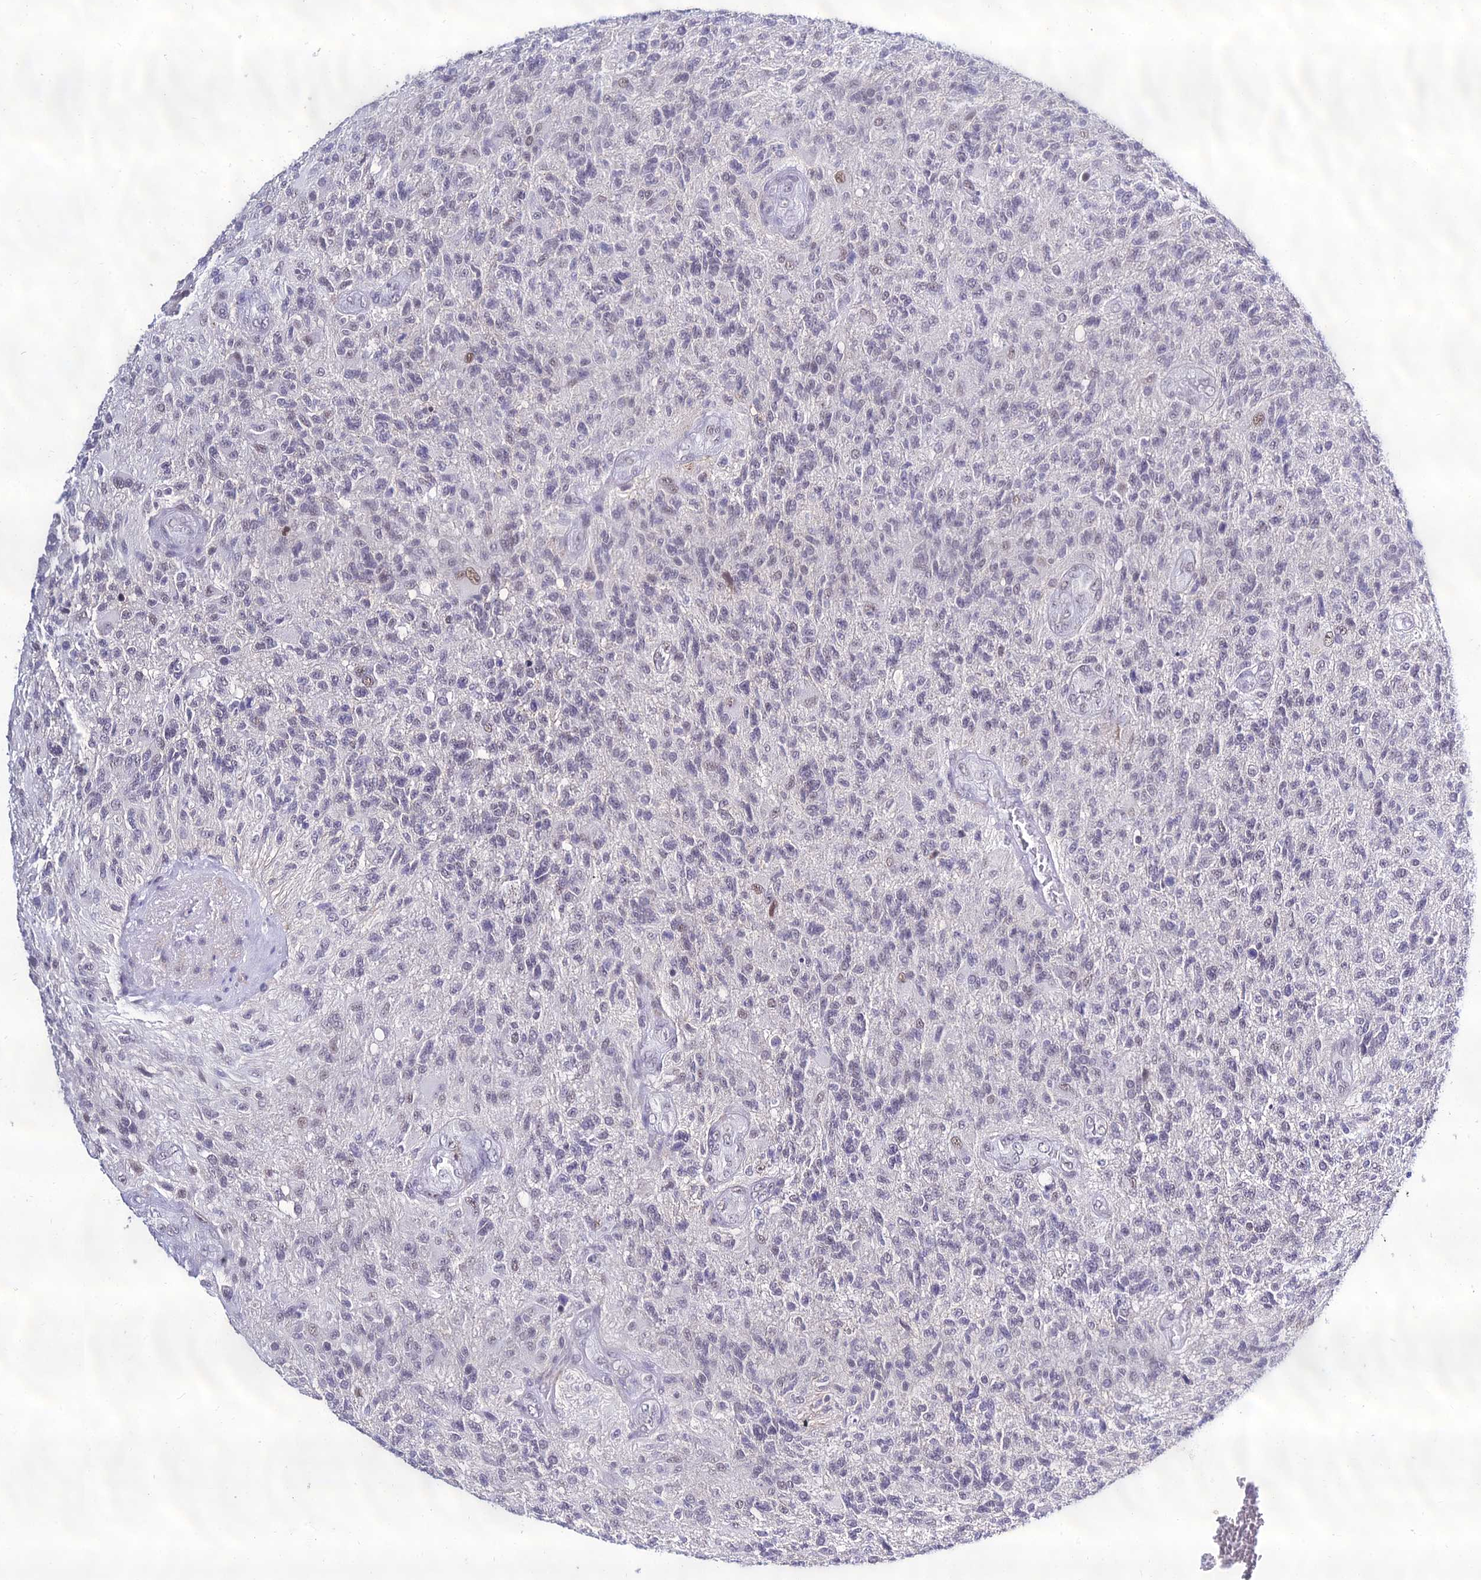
{"staining": {"intensity": "negative", "quantity": "none", "location": "none"}, "tissue": "glioma", "cell_type": "Tumor cells", "image_type": "cancer", "snomed": [{"axis": "morphology", "description": "Glioma, malignant, High grade"}, {"axis": "topography", "description": "Brain"}], "caption": "Immunohistochemistry image of glioma stained for a protein (brown), which demonstrates no positivity in tumor cells. Nuclei are stained in blue.", "gene": "PPP4R2", "patient": {"sex": "male", "age": 56}}